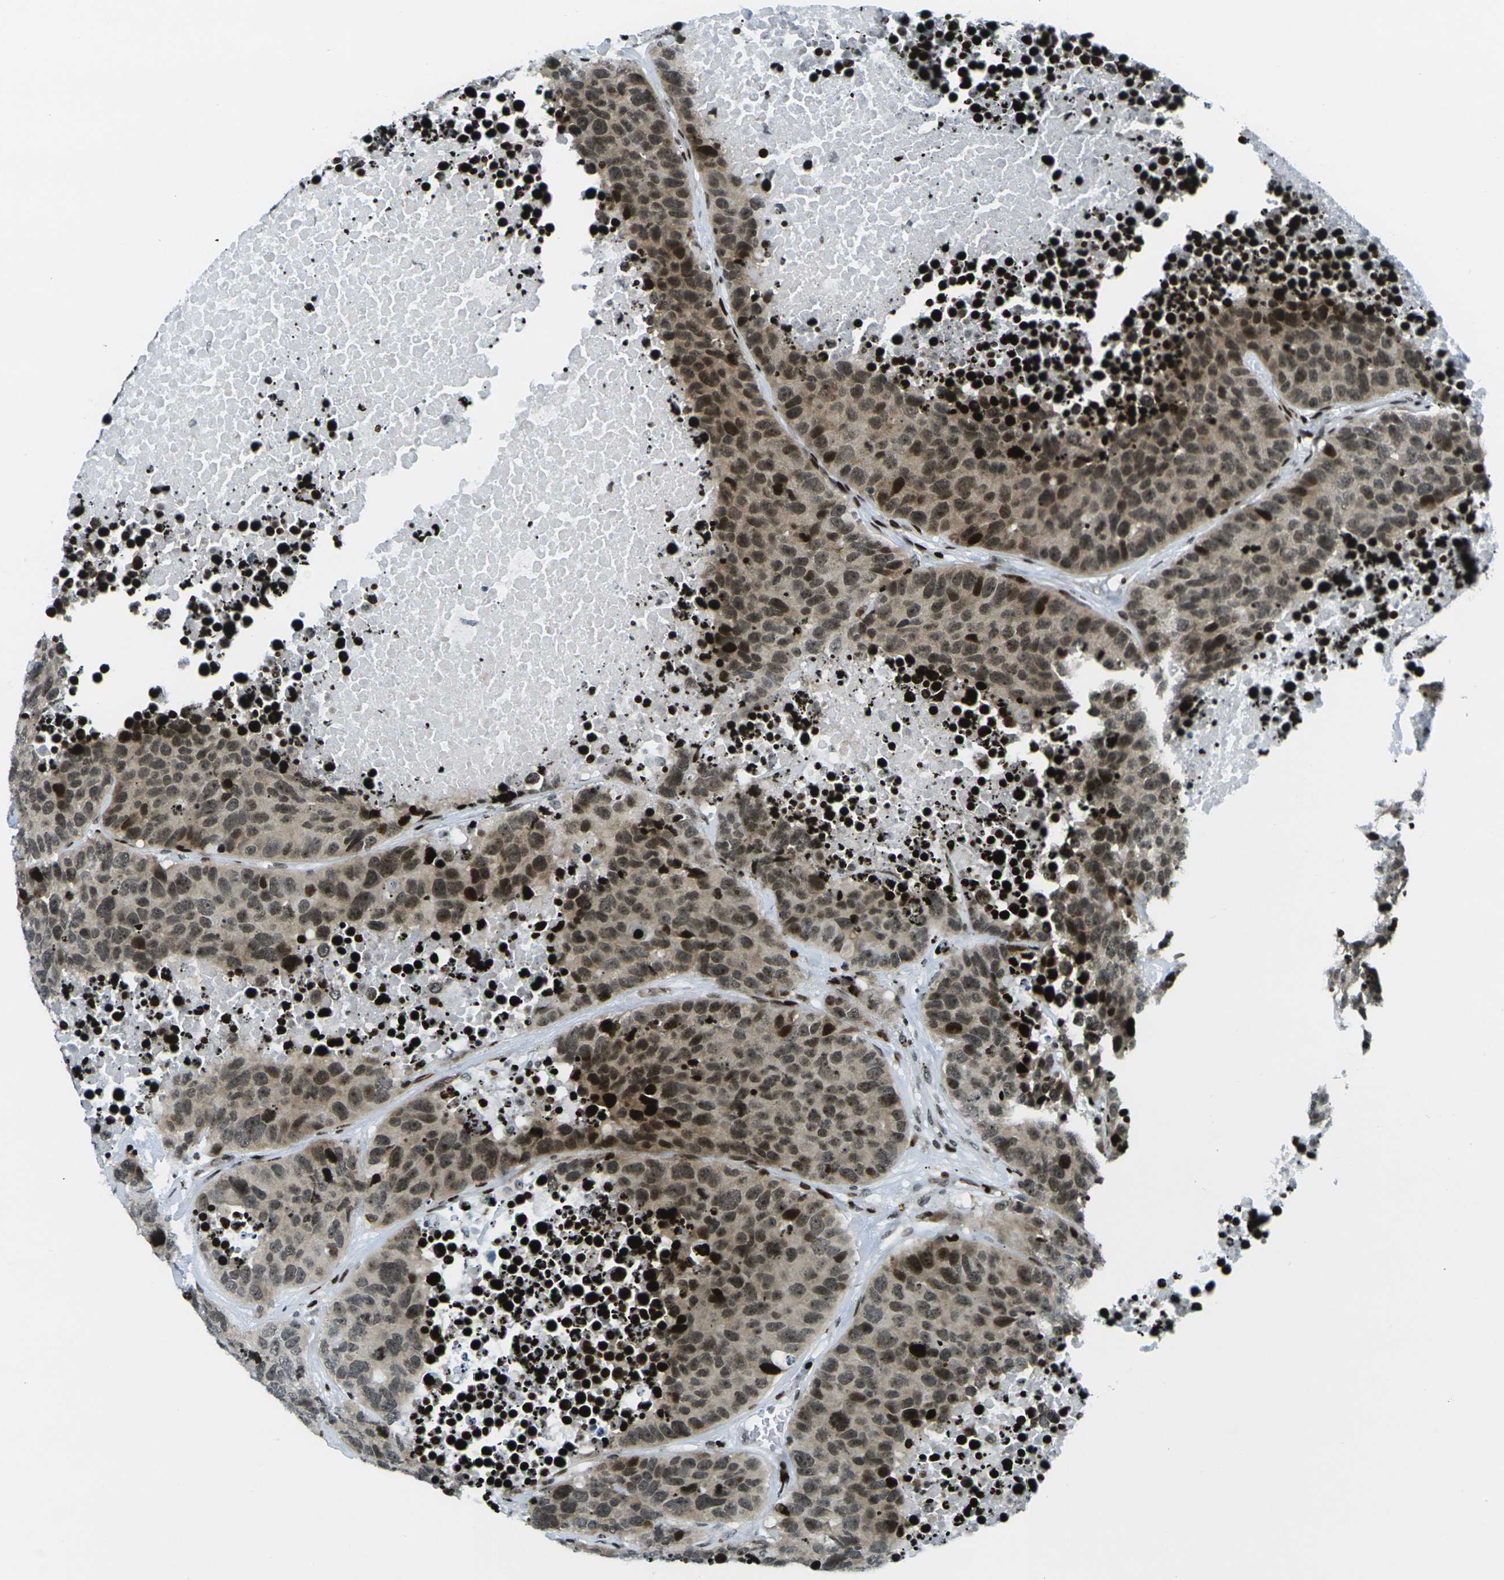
{"staining": {"intensity": "strong", "quantity": ">75%", "location": "cytoplasmic/membranous,nuclear"}, "tissue": "carcinoid", "cell_type": "Tumor cells", "image_type": "cancer", "snomed": [{"axis": "morphology", "description": "Carcinoid, malignant, NOS"}, {"axis": "topography", "description": "Lung"}], "caption": "IHC image of human carcinoid stained for a protein (brown), which reveals high levels of strong cytoplasmic/membranous and nuclear staining in about >75% of tumor cells.", "gene": "H3-3A", "patient": {"sex": "male", "age": 60}}